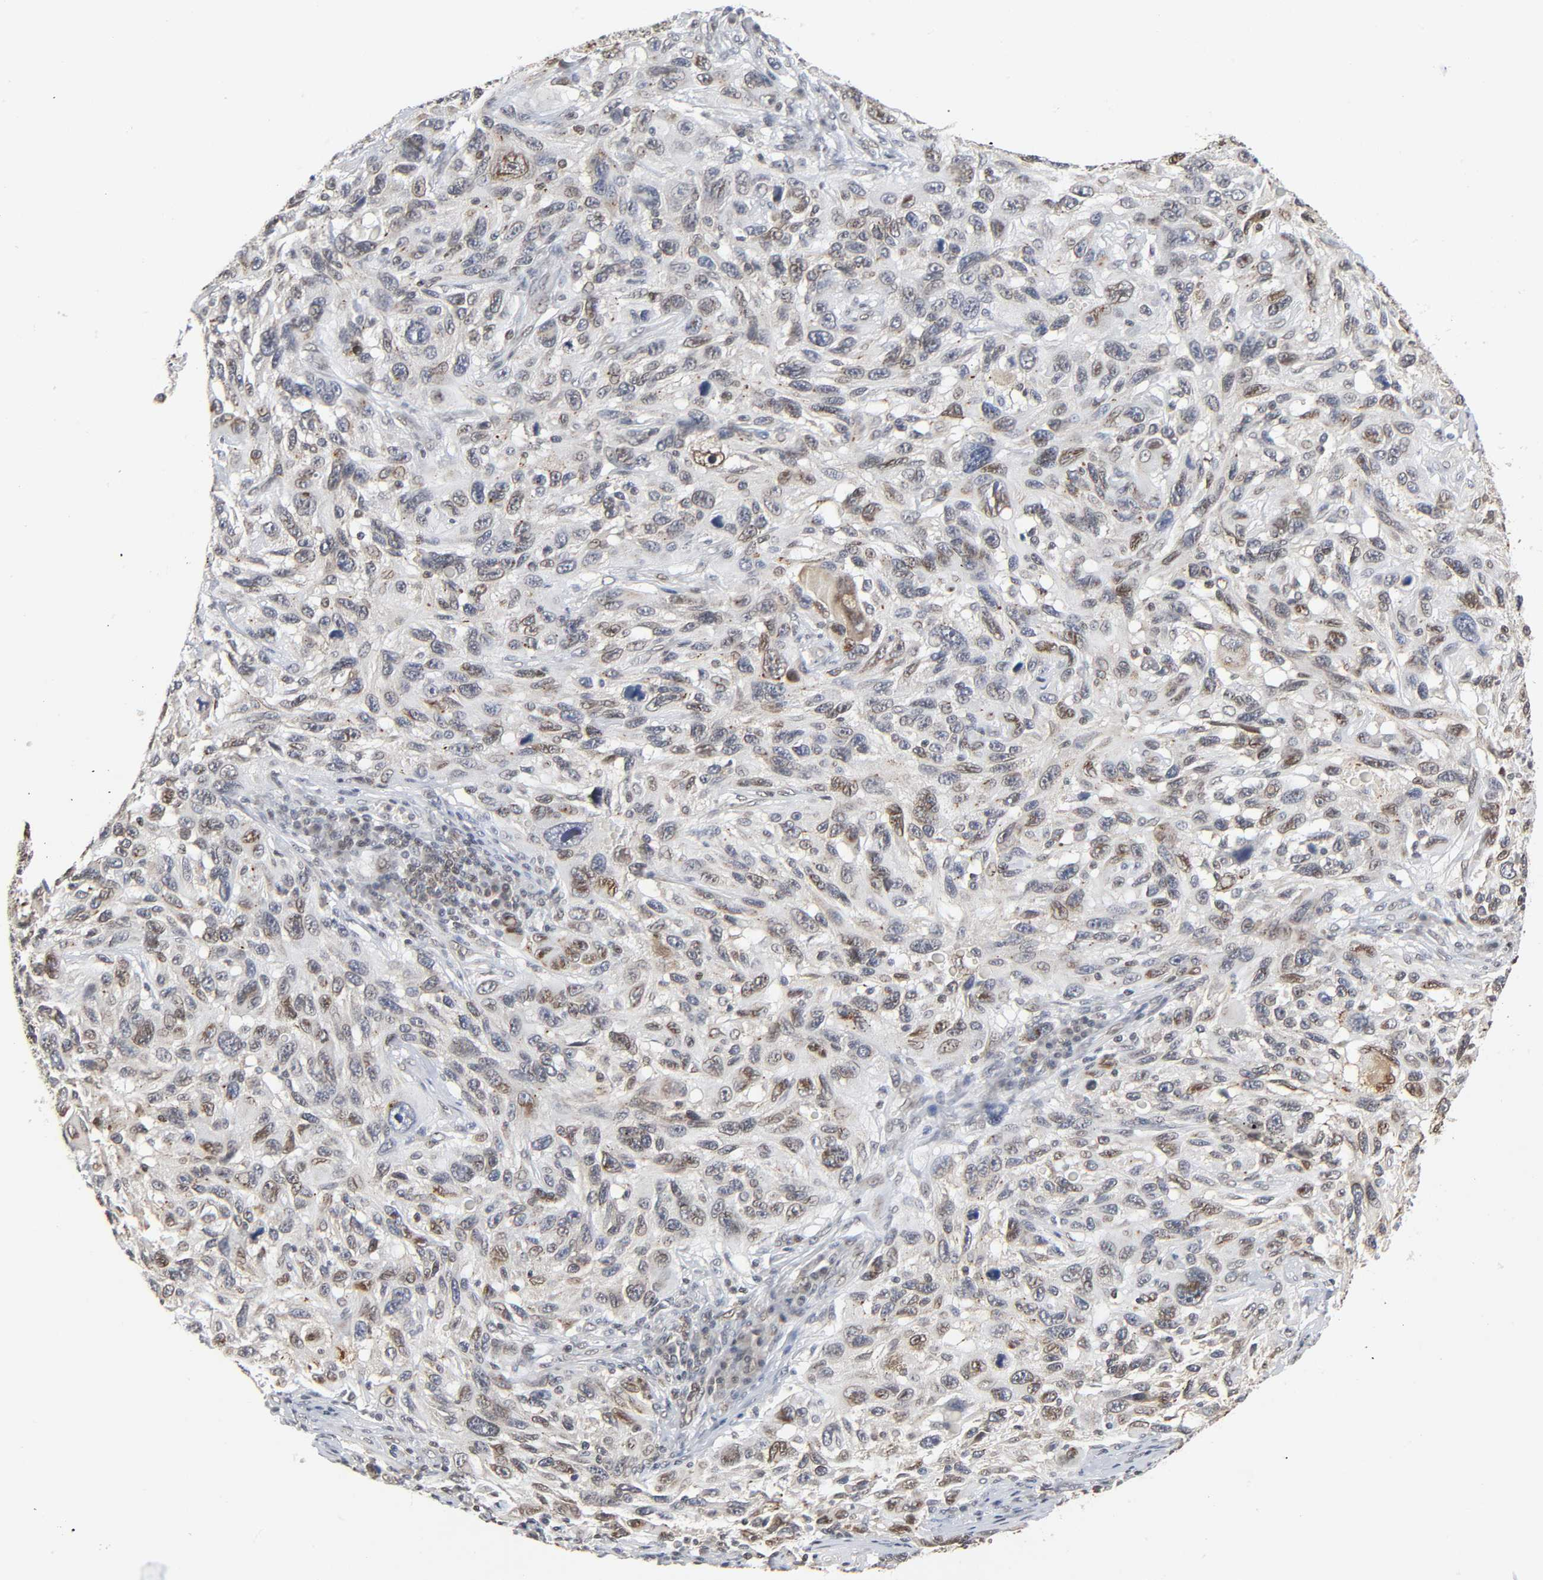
{"staining": {"intensity": "moderate", "quantity": "25%-75%", "location": "cytoplasmic/membranous,nuclear"}, "tissue": "melanoma", "cell_type": "Tumor cells", "image_type": "cancer", "snomed": [{"axis": "morphology", "description": "Malignant melanoma, NOS"}, {"axis": "topography", "description": "Skin"}], "caption": "Brown immunohistochemical staining in human melanoma exhibits moderate cytoplasmic/membranous and nuclear expression in approximately 25%-75% of tumor cells. (DAB = brown stain, brightfield microscopy at high magnification).", "gene": "SUMO1", "patient": {"sex": "male", "age": 53}}